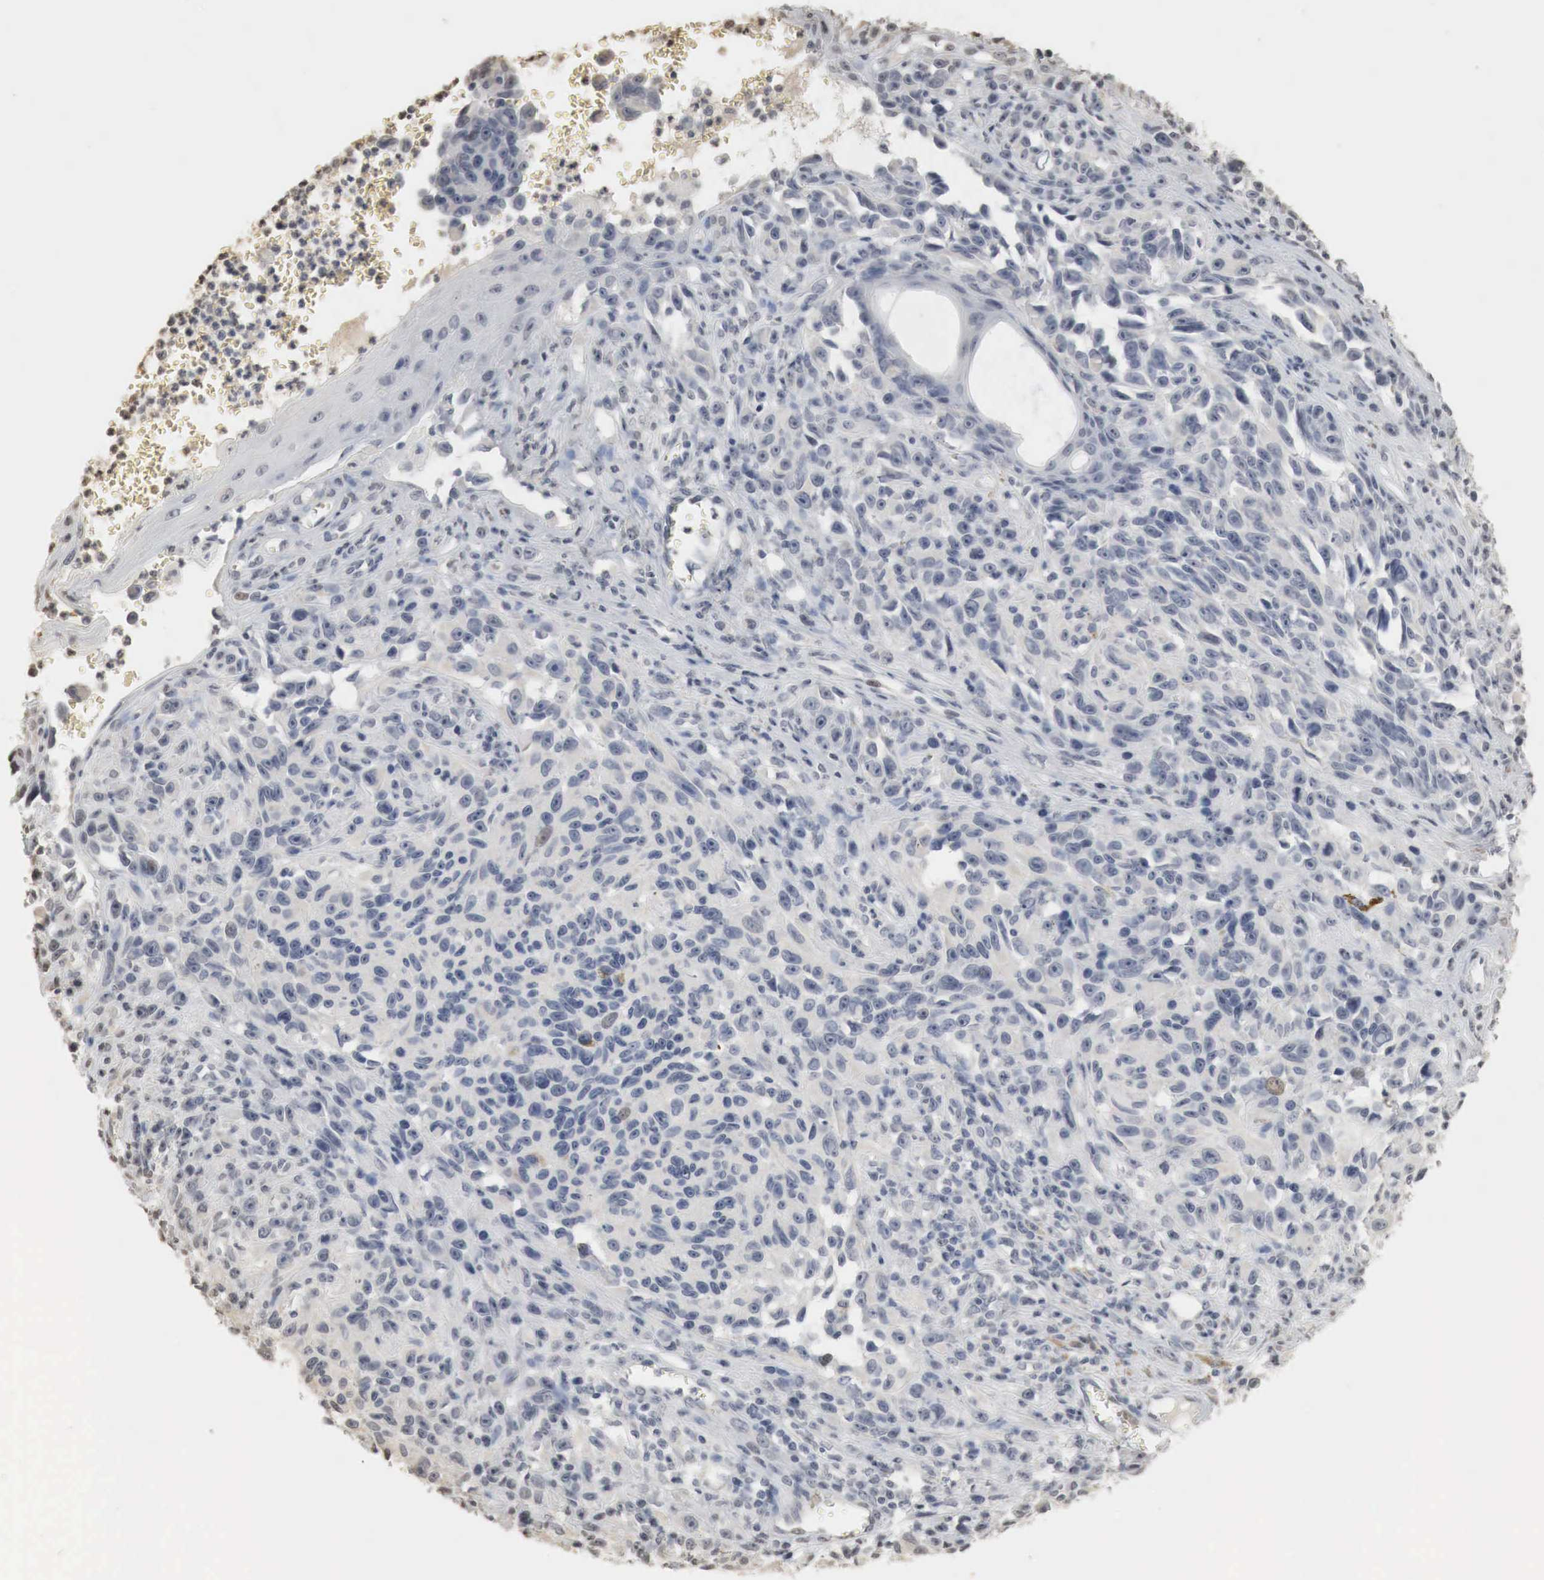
{"staining": {"intensity": "weak", "quantity": "<25%", "location": "nuclear"}, "tissue": "melanoma", "cell_type": "Tumor cells", "image_type": "cancer", "snomed": [{"axis": "morphology", "description": "Malignant melanoma, NOS"}, {"axis": "topography", "description": "Skin"}], "caption": "DAB immunohistochemical staining of human melanoma shows no significant expression in tumor cells.", "gene": "ERBB4", "patient": {"sex": "female", "age": 82}}